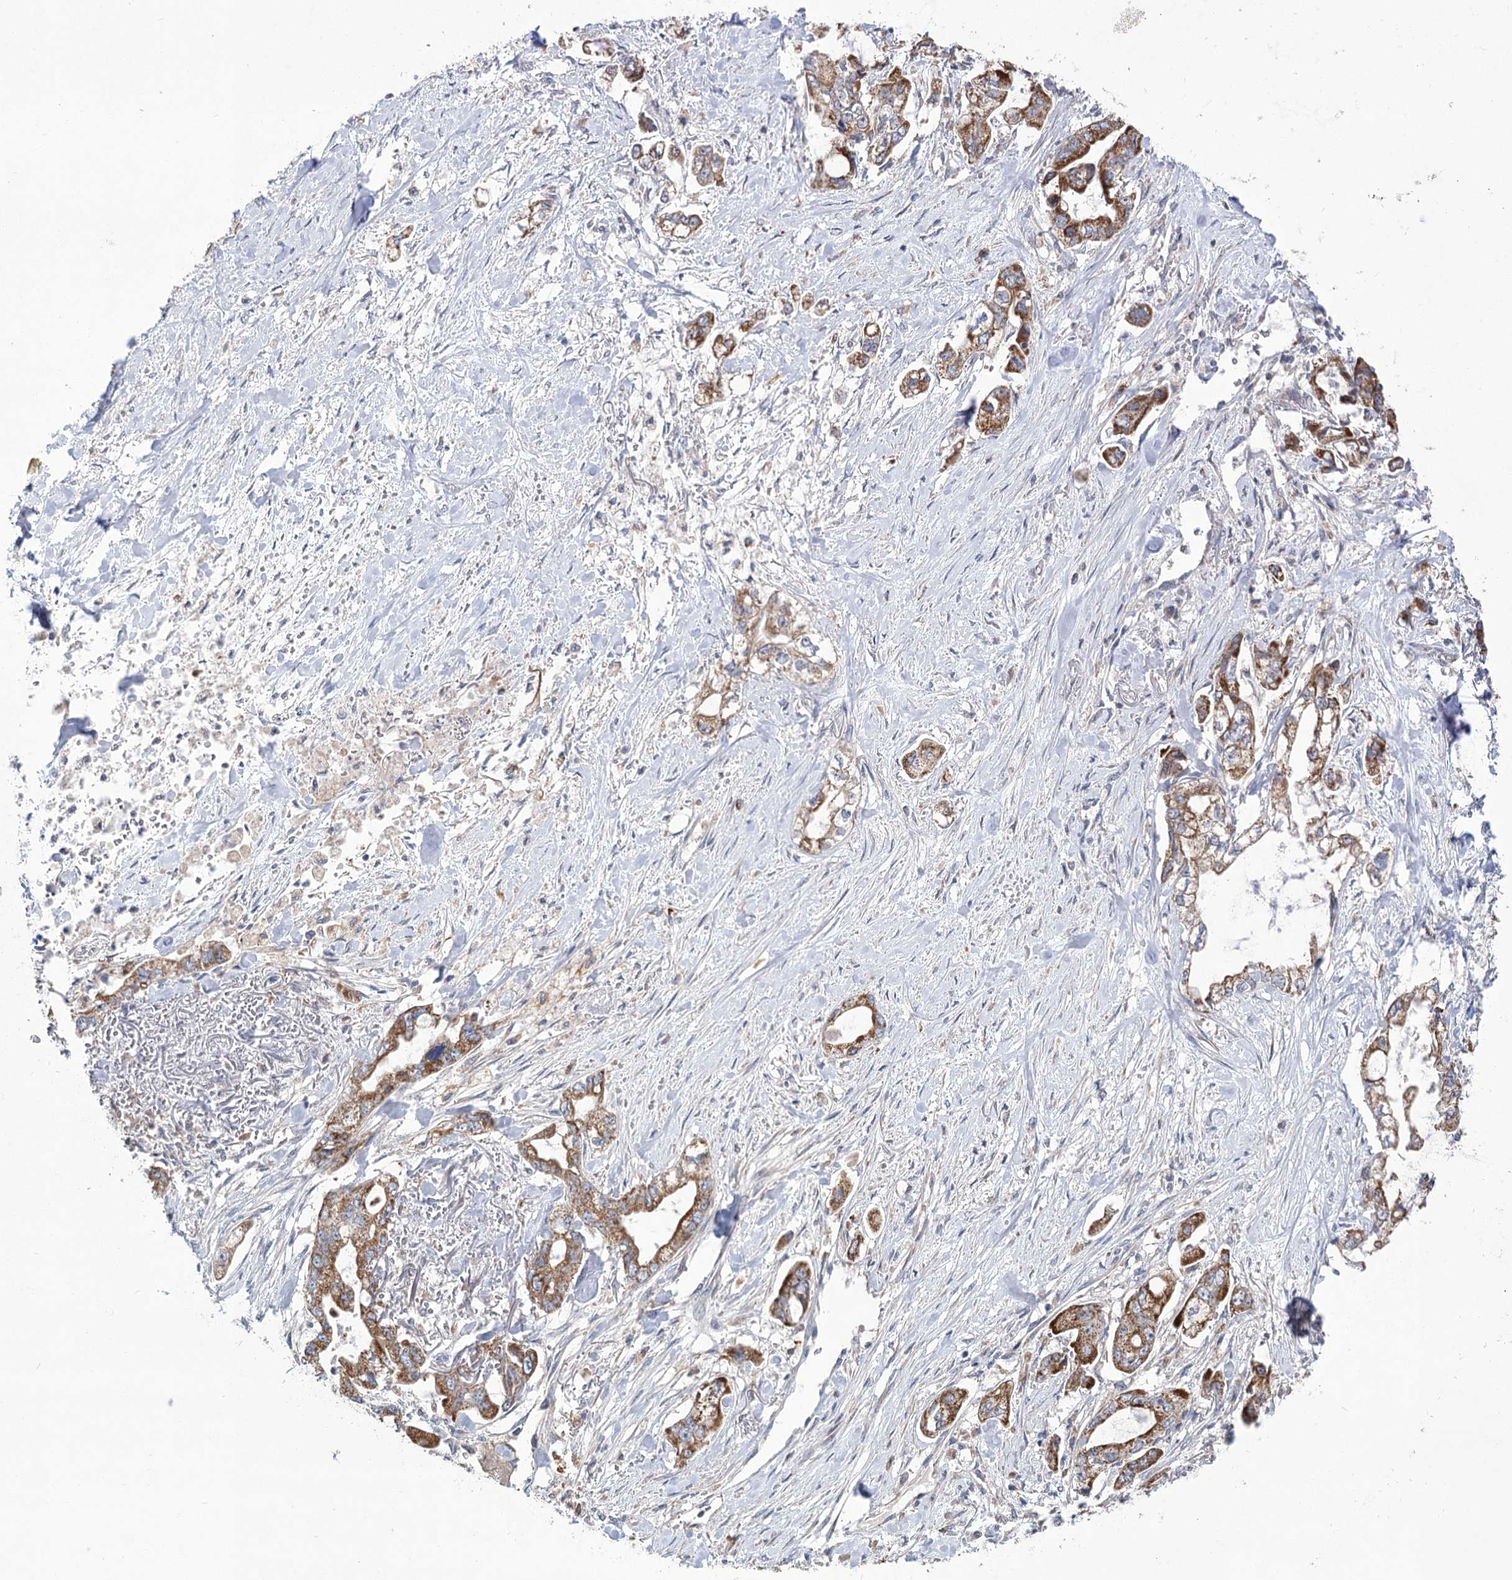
{"staining": {"intensity": "moderate", "quantity": ">75%", "location": "cytoplasmic/membranous"}, "tissue": "stomach cancer", "cell_type": "Tumor cells", "image_type": "cancer", "snomed": [{"axis": "morphology", "description": "Adenocarcinoma, NOS"}, {"axis": "topography", "description": "Stomach"}], "caption": "Moderate cytoplasmic/membranous expression is seen in approximately >75% of tumor cells in stomach cancer.", "gene": "ECHDC3", "patient": {"sex": "male", "age": 62}}